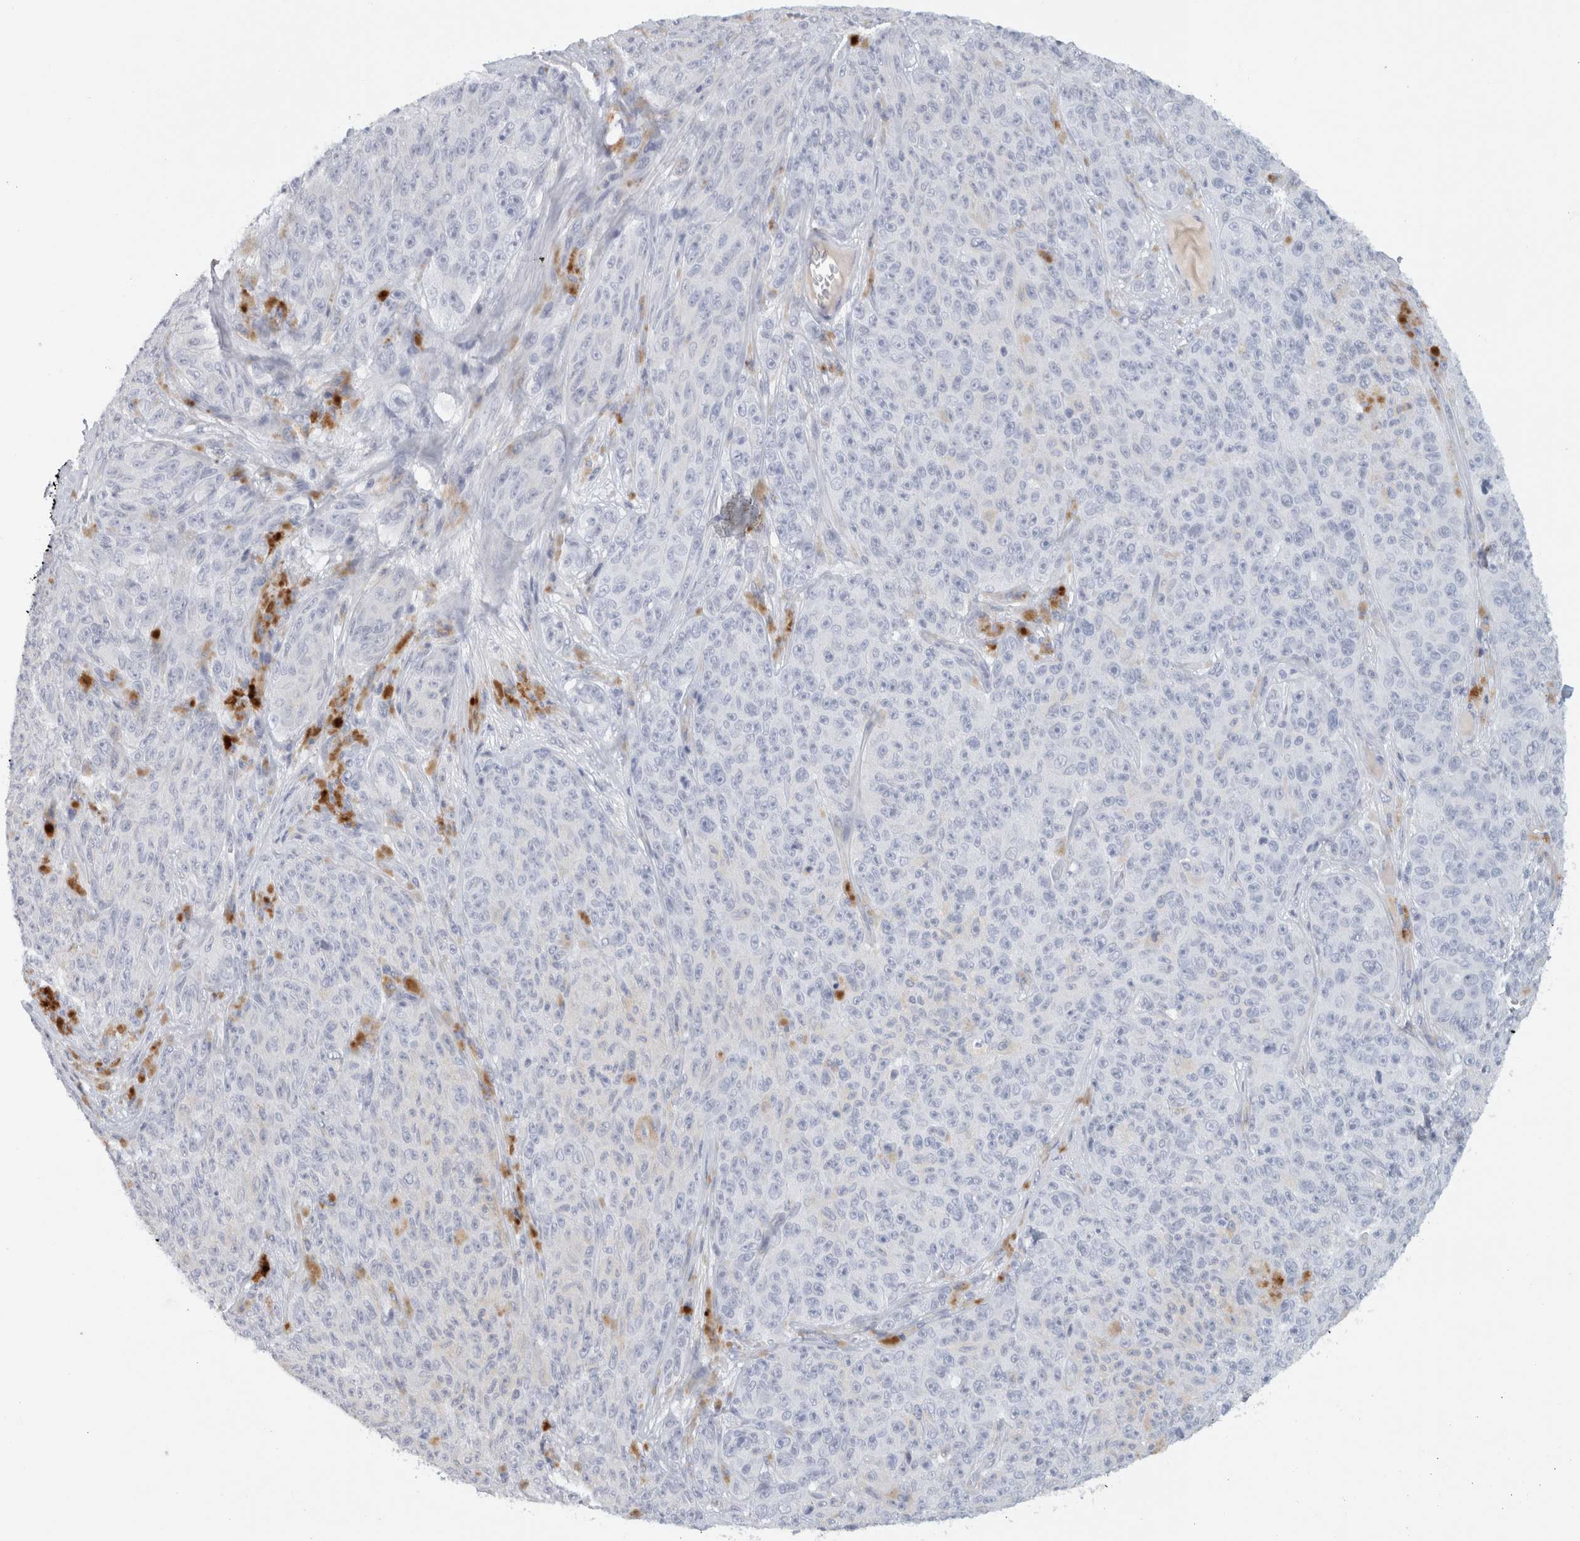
{"staining": {"intensity": "negative", "quantity": "none", "location": "none"}, "tissue": "melanoma", "cell_type": "Tumor cells", "image_type": "cancer", "snomed": [{"axis": "morphology", "description": "Malignant melanoma, NOS"}, {"axis": "topography", "description": "Skin"}], "caption": "This image is of malignant melanoma stained with immunohistochemistry (IHC) to label a protein in brown with the nuclei are counter-stained blue. There is no expression in tumor cells. (Brightfield microscopy of DAB (3,3'-diaminobenzidine) immunohistochemistry (IHC) at high magnification).", "gene": "STK31", "patient": {"sex": "female", "age": 82}}